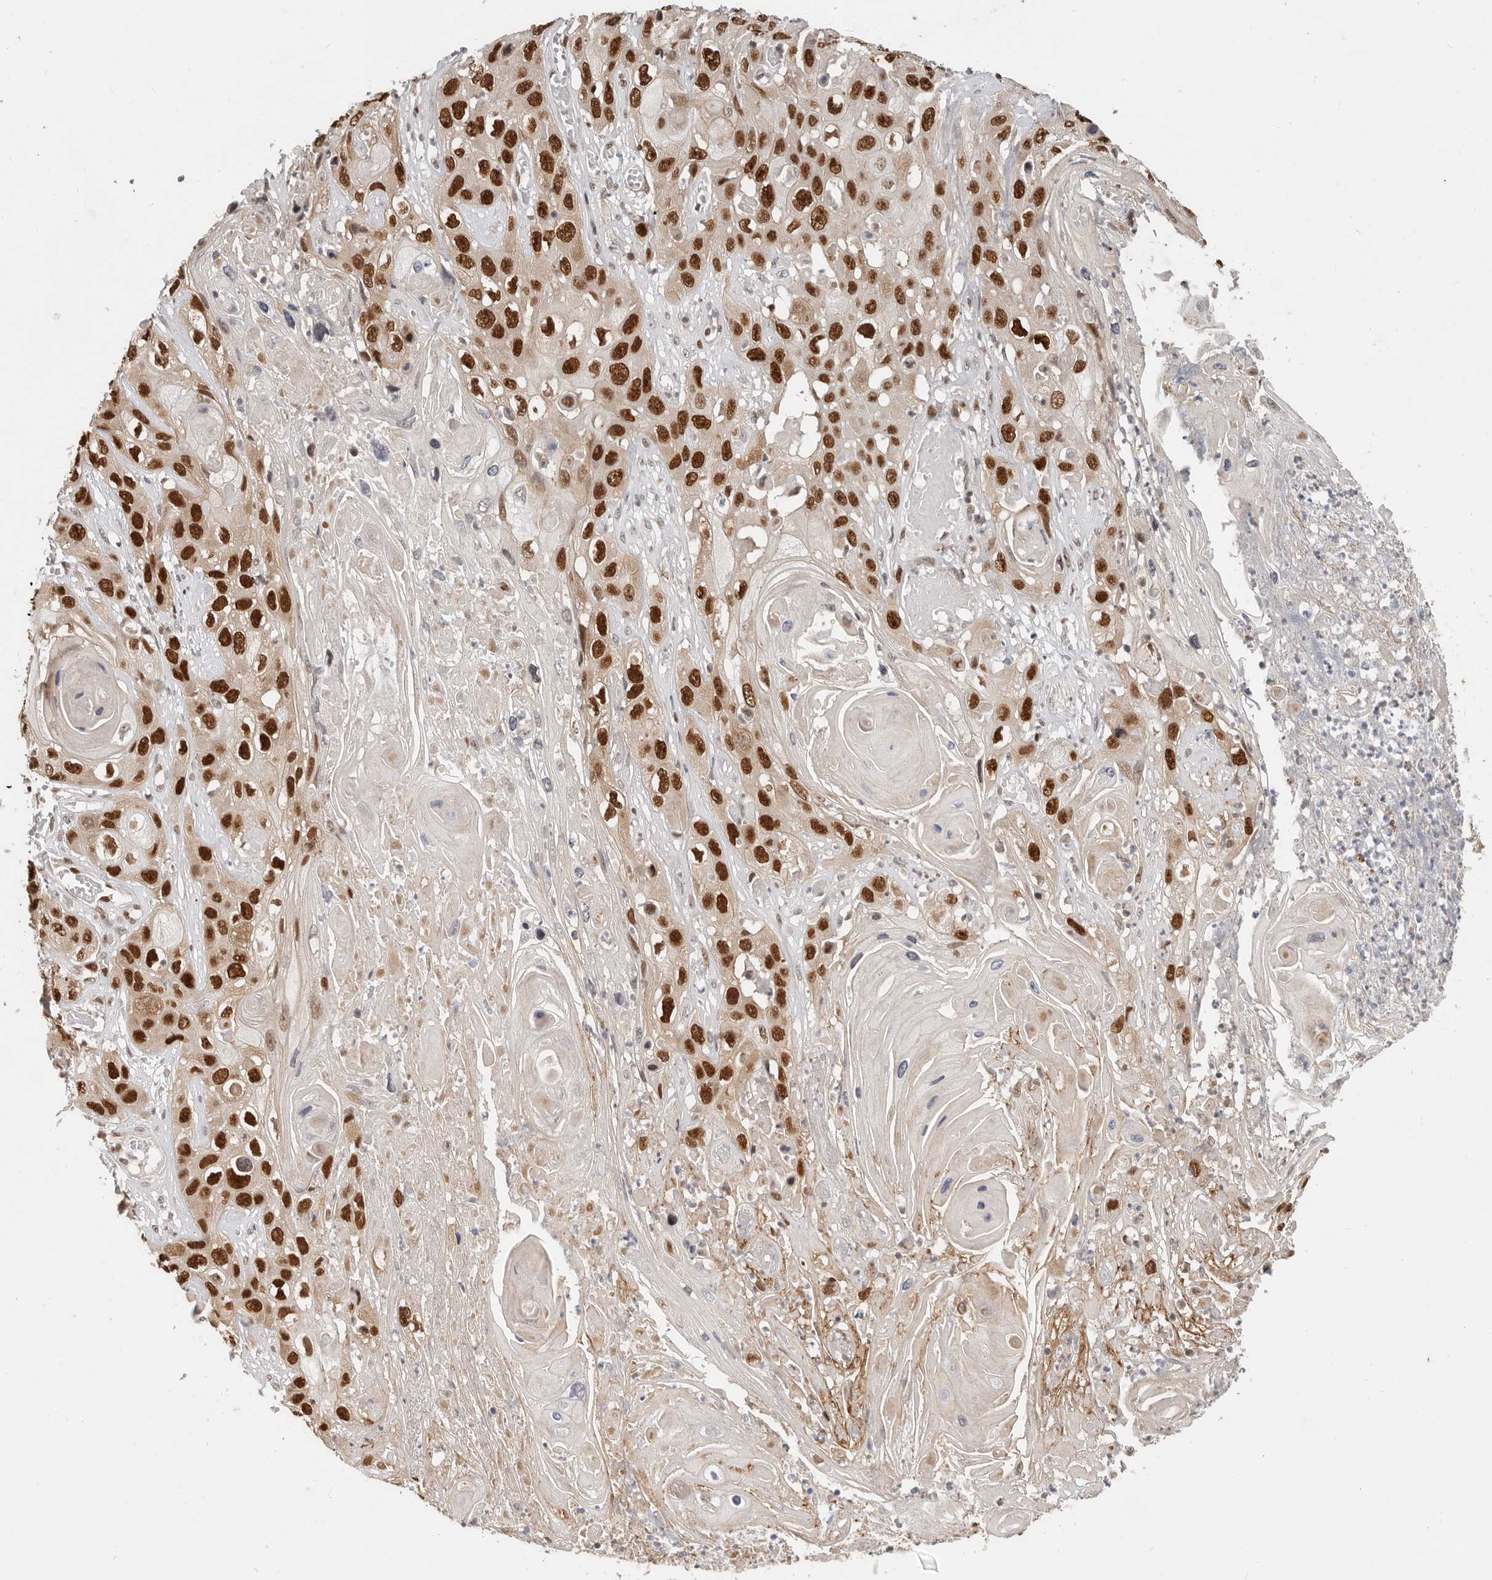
{"staining": {"intensity": "strong", "quantity": ">75%", "location": "nuclear"}, "tissue": "skin cancer", "cell_type": "Tumor cells", "image_type": "cancer", "snomed": [{"axis": "morphology", "description": "Squamous cell carcinoma, NOS"}, {"axis": "topography", "description": "Skin"}], "caption": "The immunohistochemical stain shows strong nuclear expression in tumor cells of squamous cell carcinoma (skin) tissue.", "gene": "RFC2", "patient": {"sex": "male", "age": 55}}